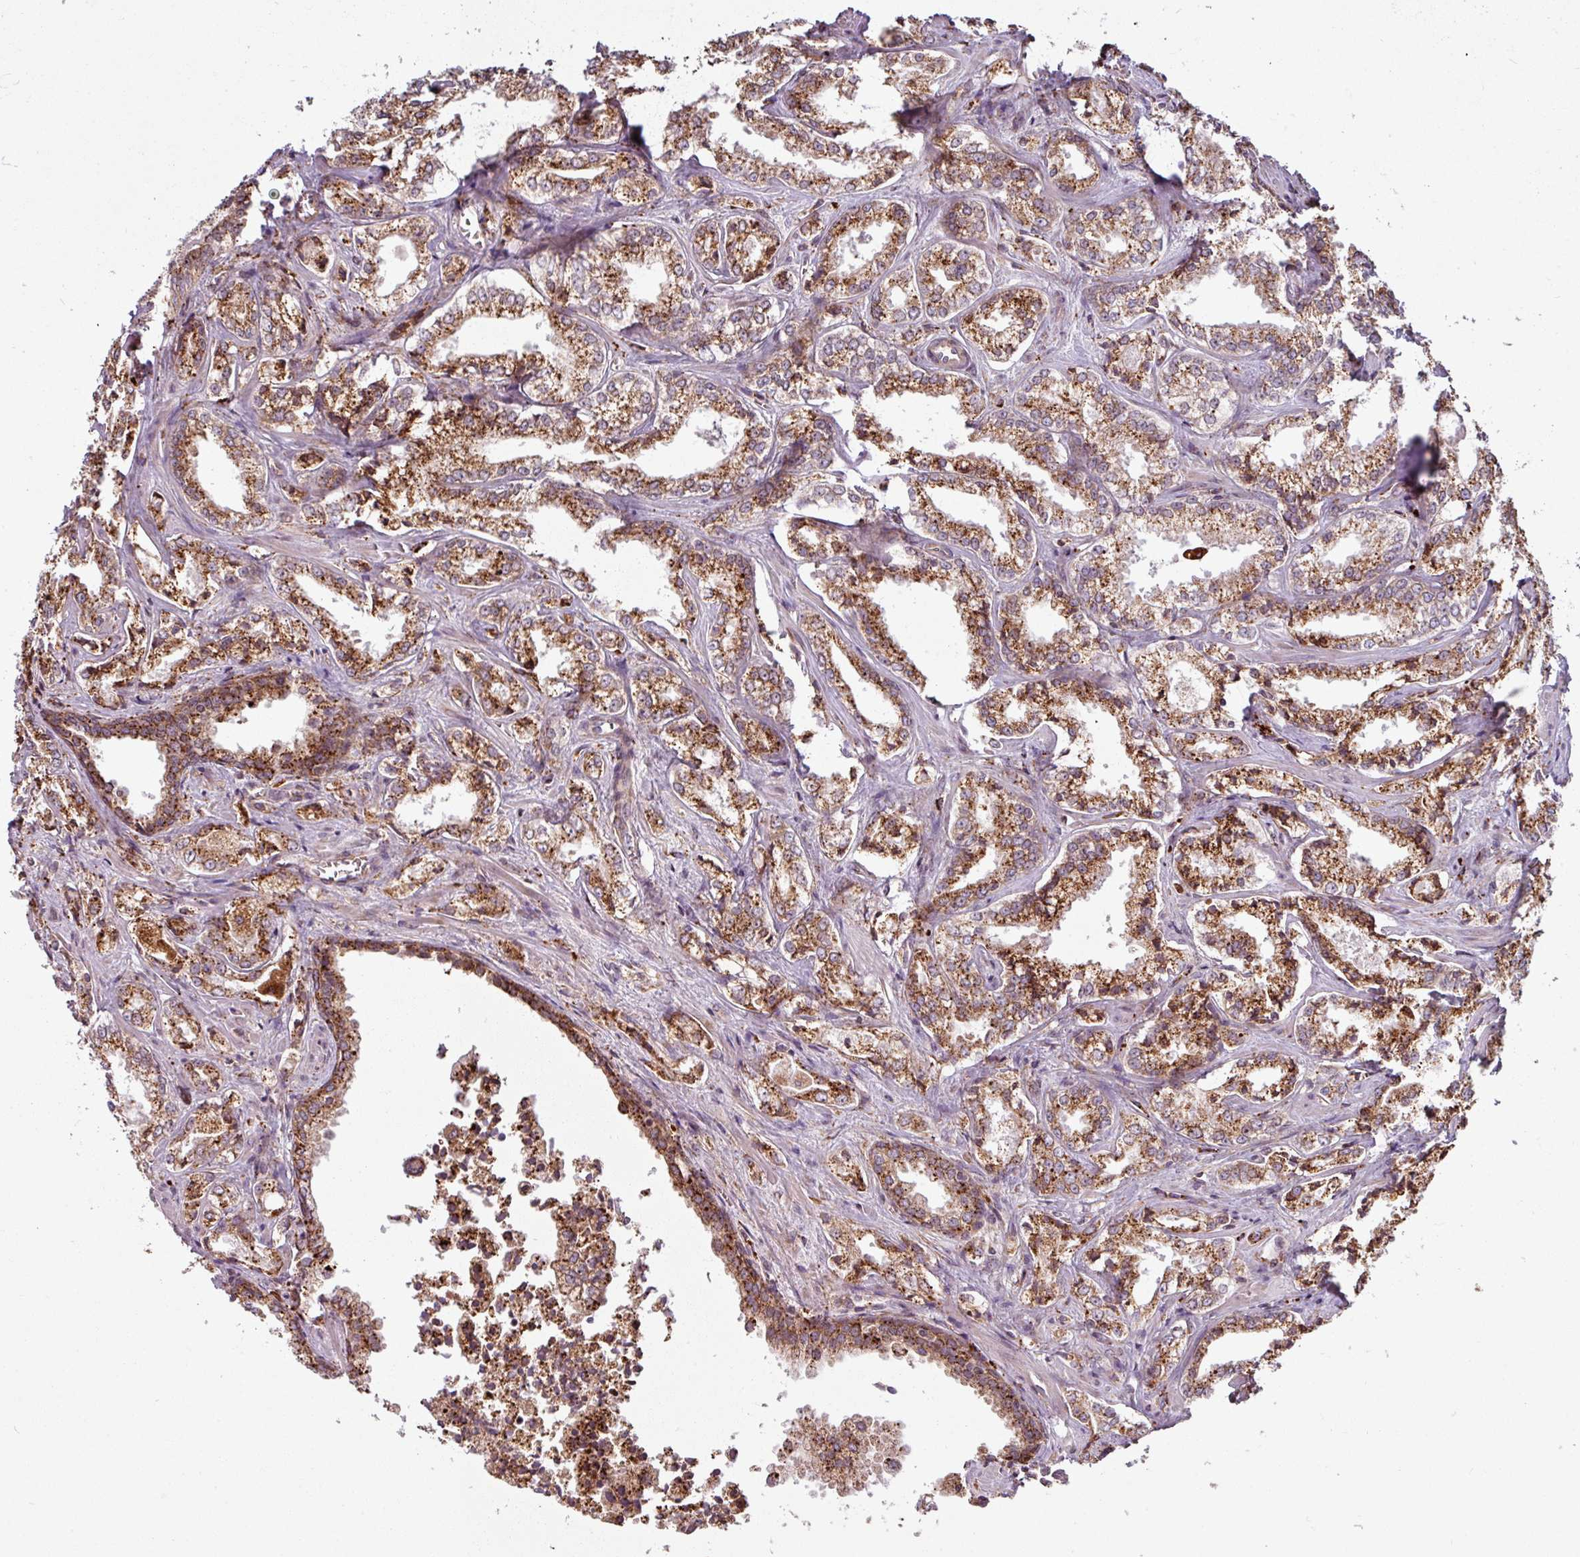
{"staining": {"intensity": "strong", "quantity": ">75%", "location": "cytoplasmic/membranous"}, "tissue": "prostate cancer", "cell_type": "Tumor cells", "image_type": "cancer", "snomed": [{"axis": "morphology", "description": "Adenocarcinoma, Low grade"}, {"axis": "topography", "description": "Prostate"}], "caption": "Protein staining by IHC displays strong cytoplasmic/membranous positivity in approximately >75% of tumor cells in prostate cancer (low-grade adenocarcinoma).", "gene": "MAGT1", "patient": {"sex": "male", "age": 47}}